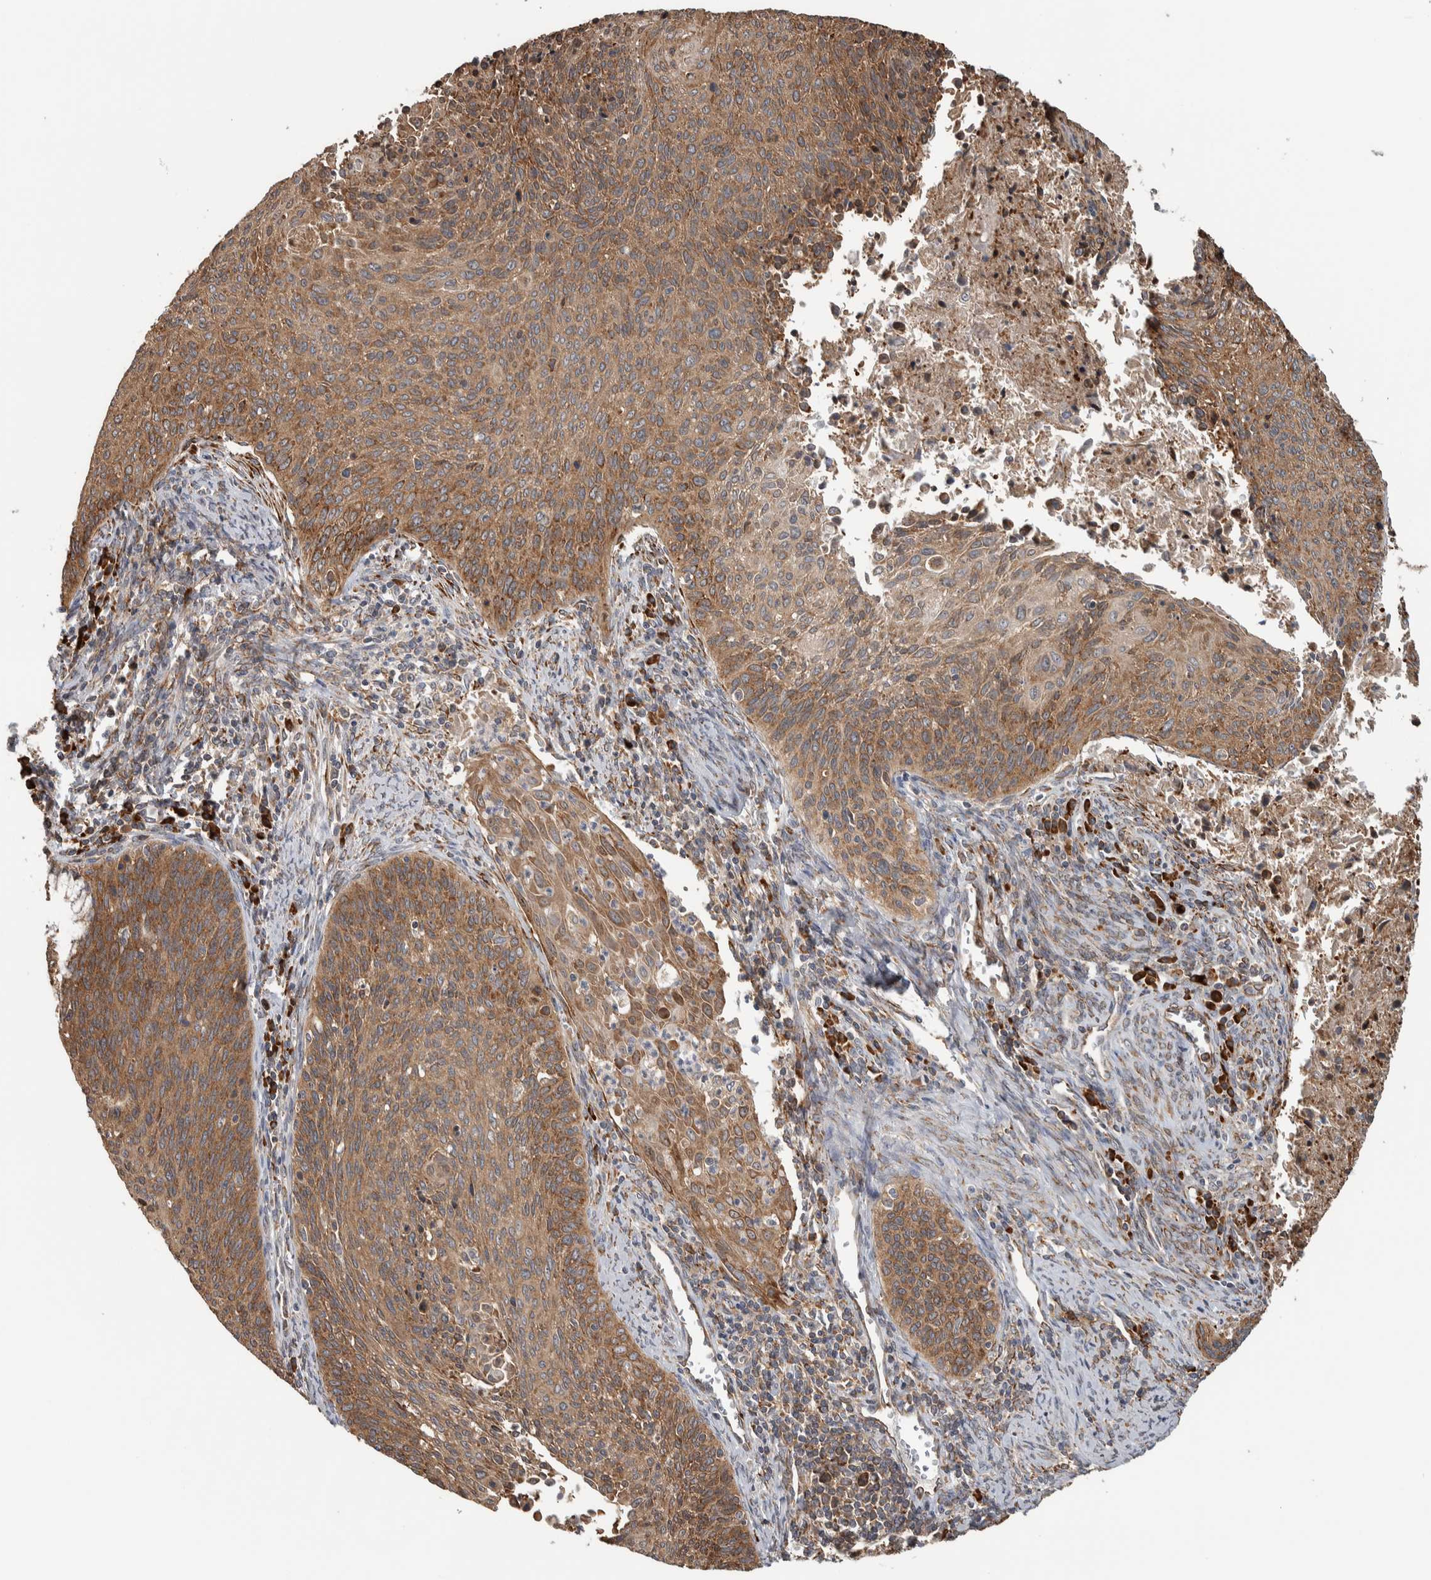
{"staining": {"intensity": "moderate", "quantity": ">75%", "location": "cytoplasmic/membranous"}, "tissue": "cervical cancer", "cell_type": "Tumor cells", "image_type": "cancer", "snomed": [{"axis": "morphology", "description": "Squamous cell carcinoma, NOS"}, {"axis": "topography", "description": "Cervix"}], "caption": "Human cervical squamous cell carcinoma stained for a protein (brown) shows moderate cytoplasmic/membranous positive positivity in approximately >75% of tumor cells.", "gene": "EIF3H", "patient": {"sex": "female", "age": 55}}